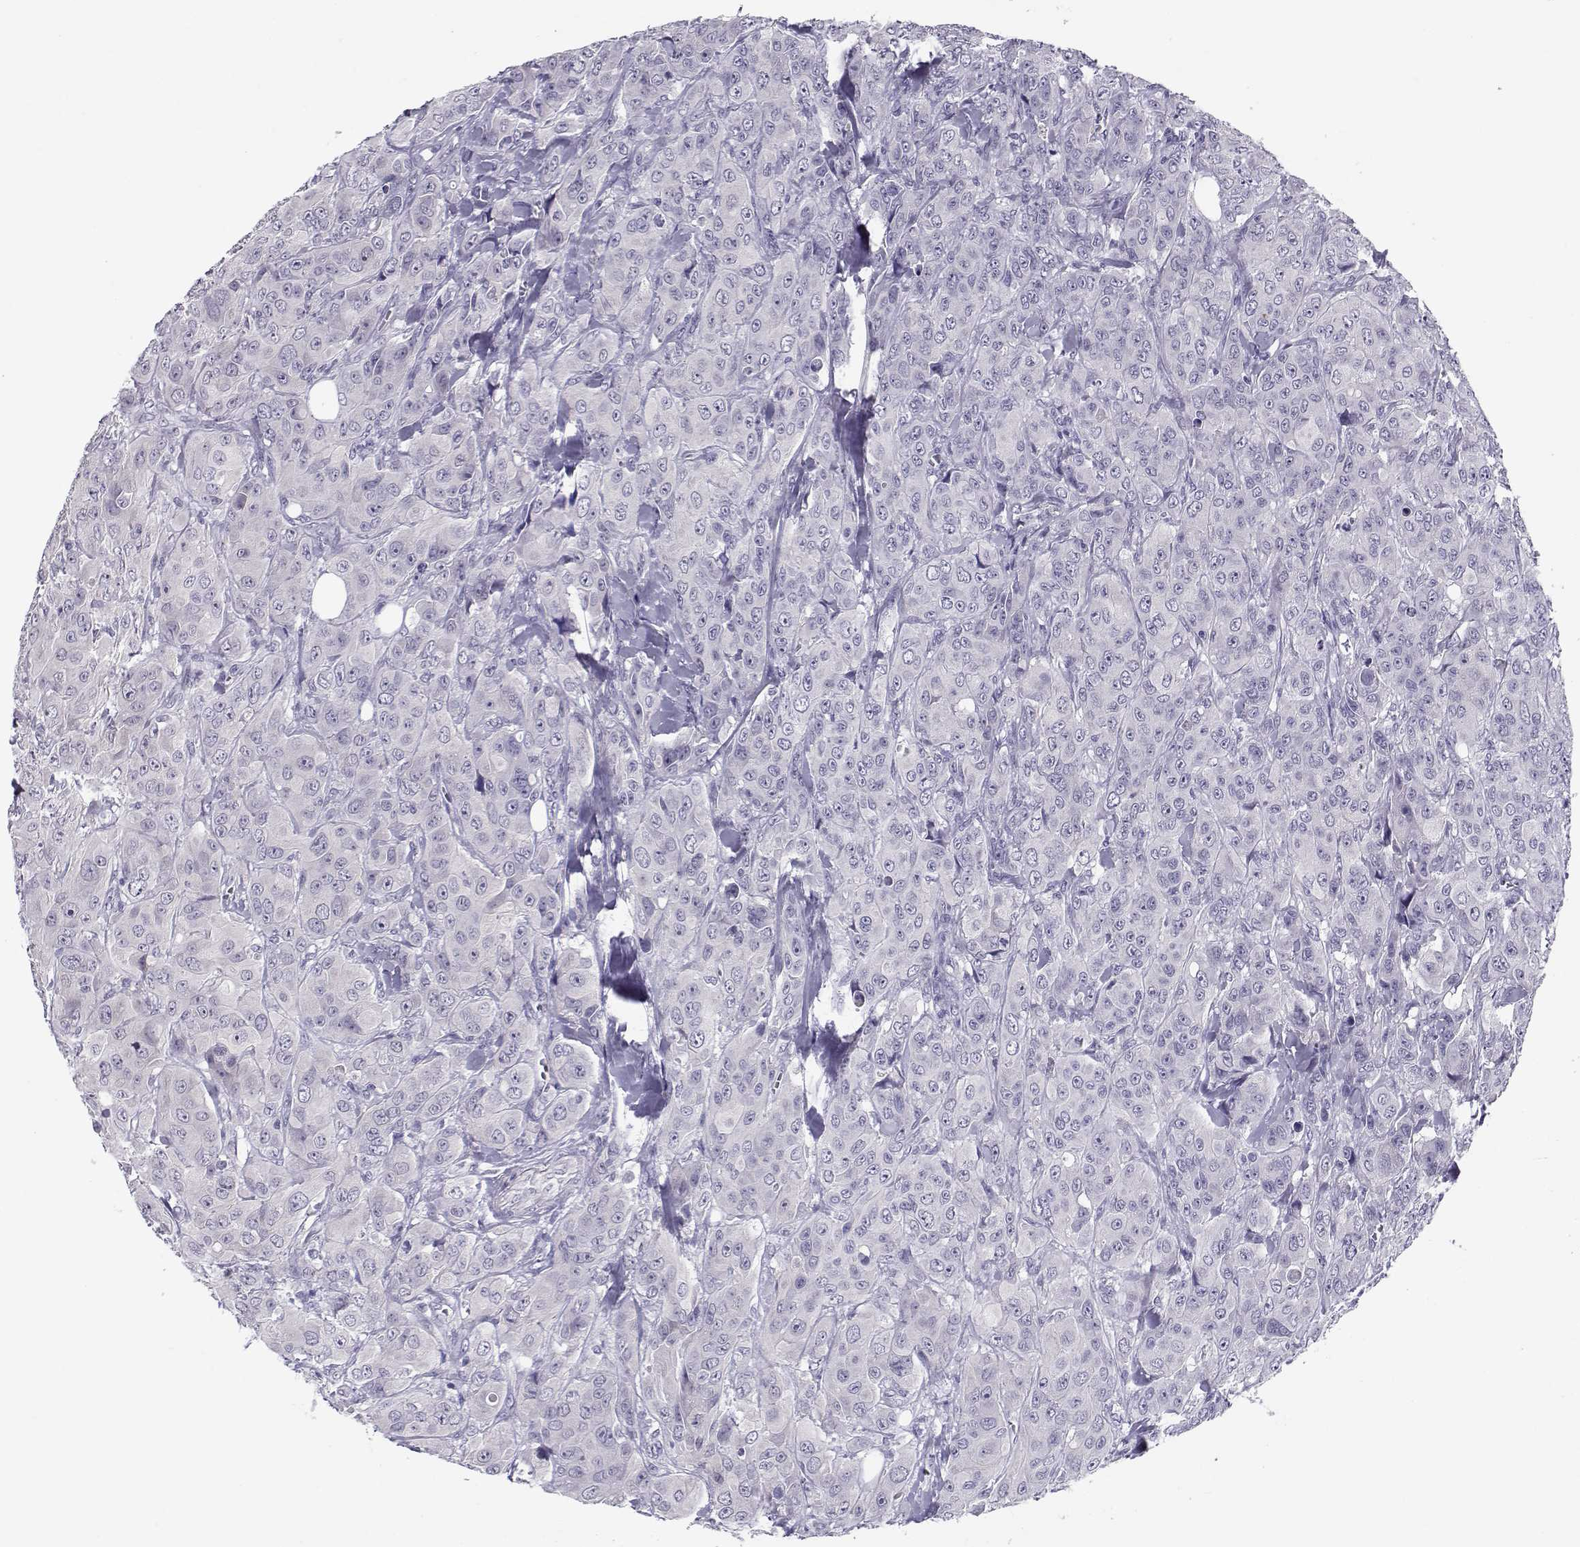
{"staining": {"intensity": "negative", "quantity": "none", "location": "none"}, "tissue": "breast cancer", "cell_type": "Tumor cells", "image_type": "cancer", "snomed": [{"axis": "morphology", "description": "Duct carcinoma"}, {"axis": "topography", "description": "Breast"}], "caption": "The immunohistochemistry (IHC) histopathology image has no significant staining in tumor cells of breast infiltrating ductal carcinoma tissue.", "gene": "CFAP77", "patient": {"sex": "female", "age": 43}}